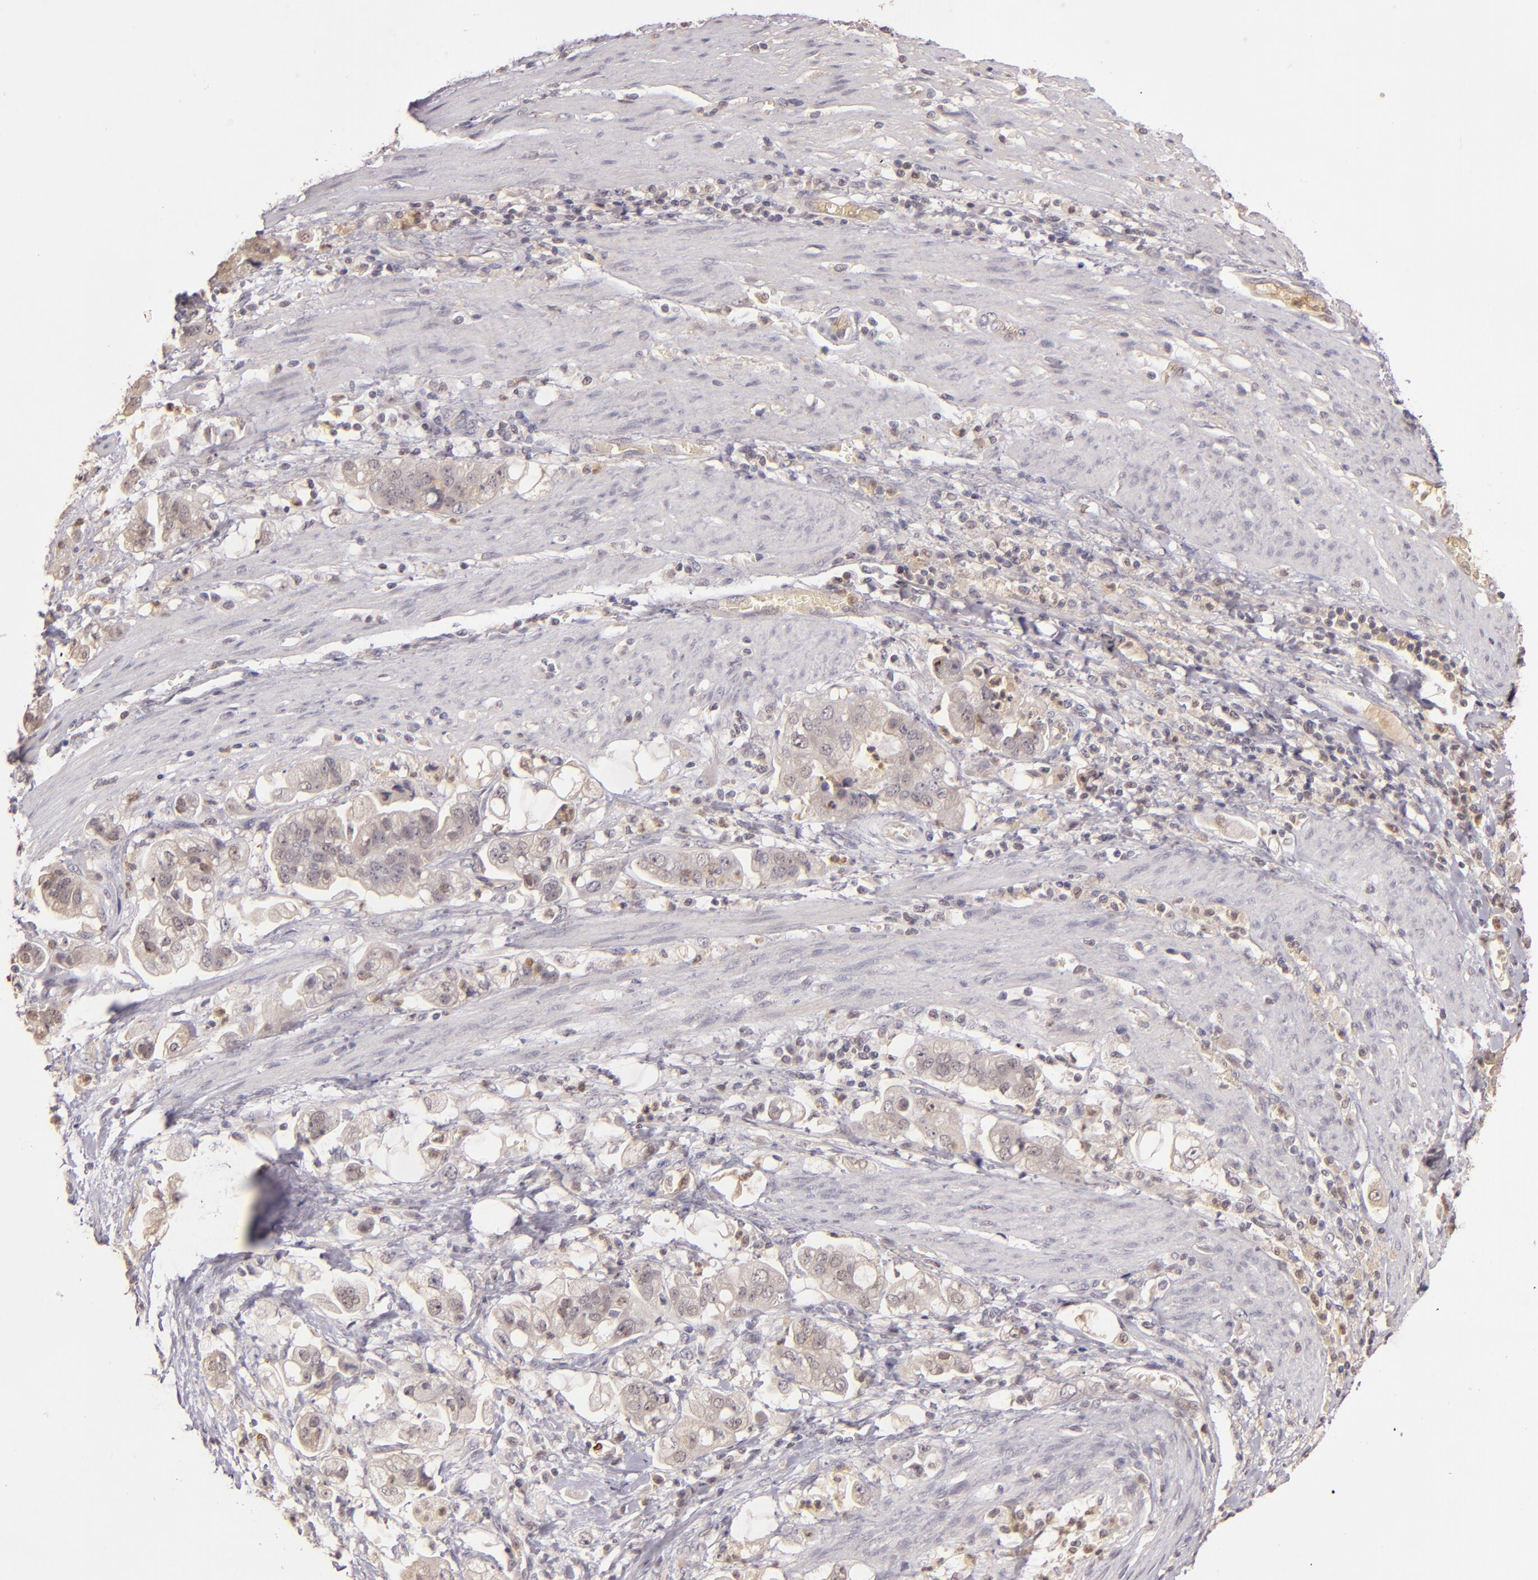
{"staining": {"intensity": "weak", "quantity": ">75%", "location": "cytoplasmic/membranous"}, "tissue": "stomach cancer", "cell_type": "Tumor cells", "image_type": "cancer", "snomed": [{"axis": "morphology", "description": "Adenocarcinoma, NOS"}, {"axis": "topography", "description": "Stomach"}], "caption": "IHC (DAB (3,3'-diaminobenzidine)) staining of human stomach adenocarcinoma shows weak cytoplasmic/membranous protein expression in about >75% of tumor cells.", "gene": "LRG1", "patient": {"sex": "male", "age": 62}}